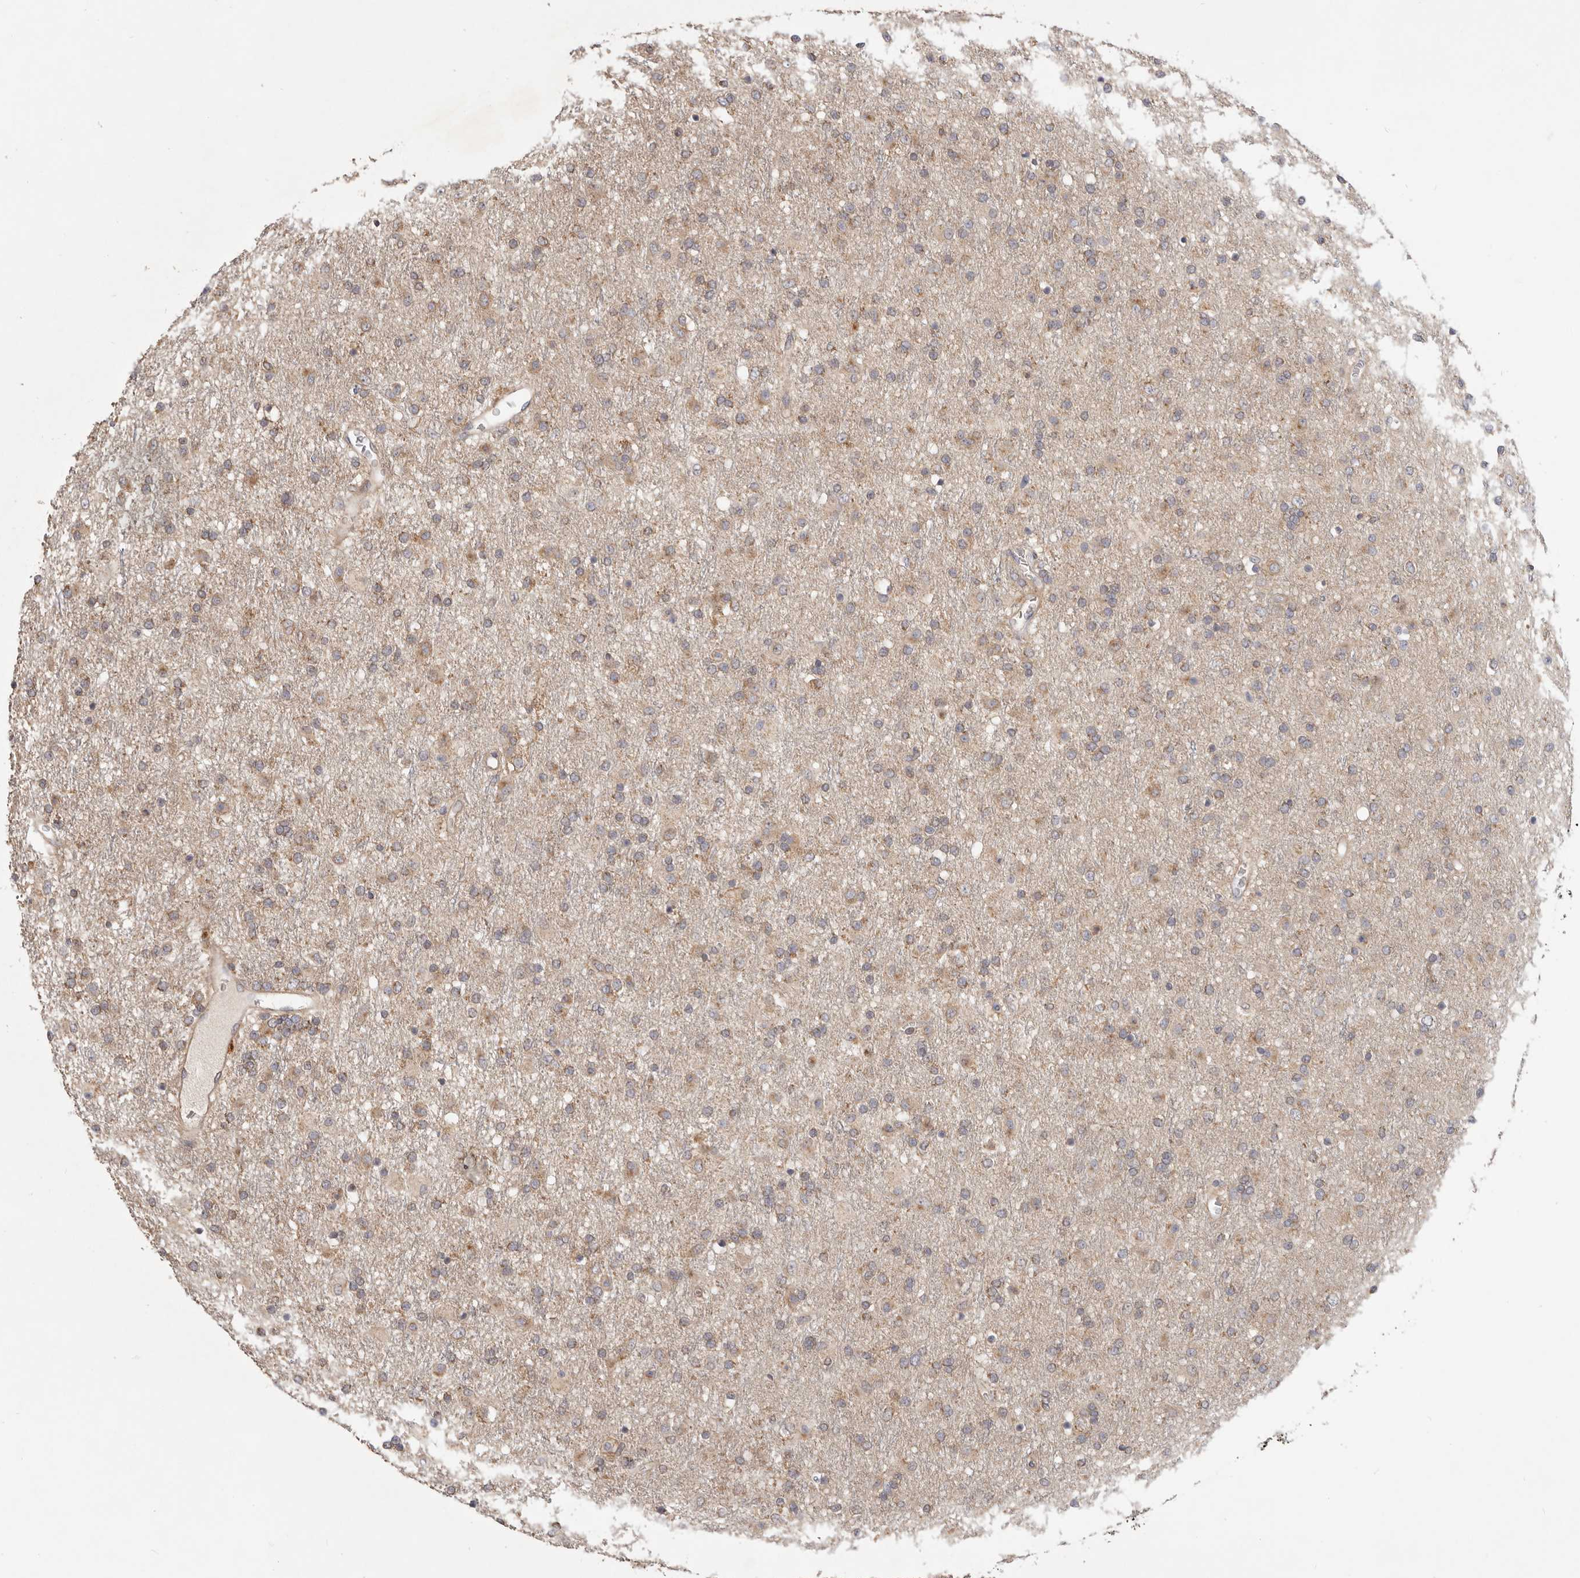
{"staining": {"intensity": "moderate", "quantity": ">75%", "location": "cytoplasmic/membranous"}, "tissue": "glioma", "cell_type": "Tumor cells", "image_type": "cancer", "snomed": [{"axis": "morphology", "description": "Glioma, malignant, Low grade"}, {"axis": "topography", "description": "Brain"}], "caption": "Immunohistochemistry staining of glioma, which exhibits medium levels of moderate cytoplasmic/membranous expression in approximately >75% of tumor cells indicating moderate cytoplasmic/membranous protein staining. The staining was performed using DAB (brown) for protein detection and nuclei were counterstained in hematoxylin (blue).", "gene": "LRP6", "patient": {"sex": "male", "age": 65}}